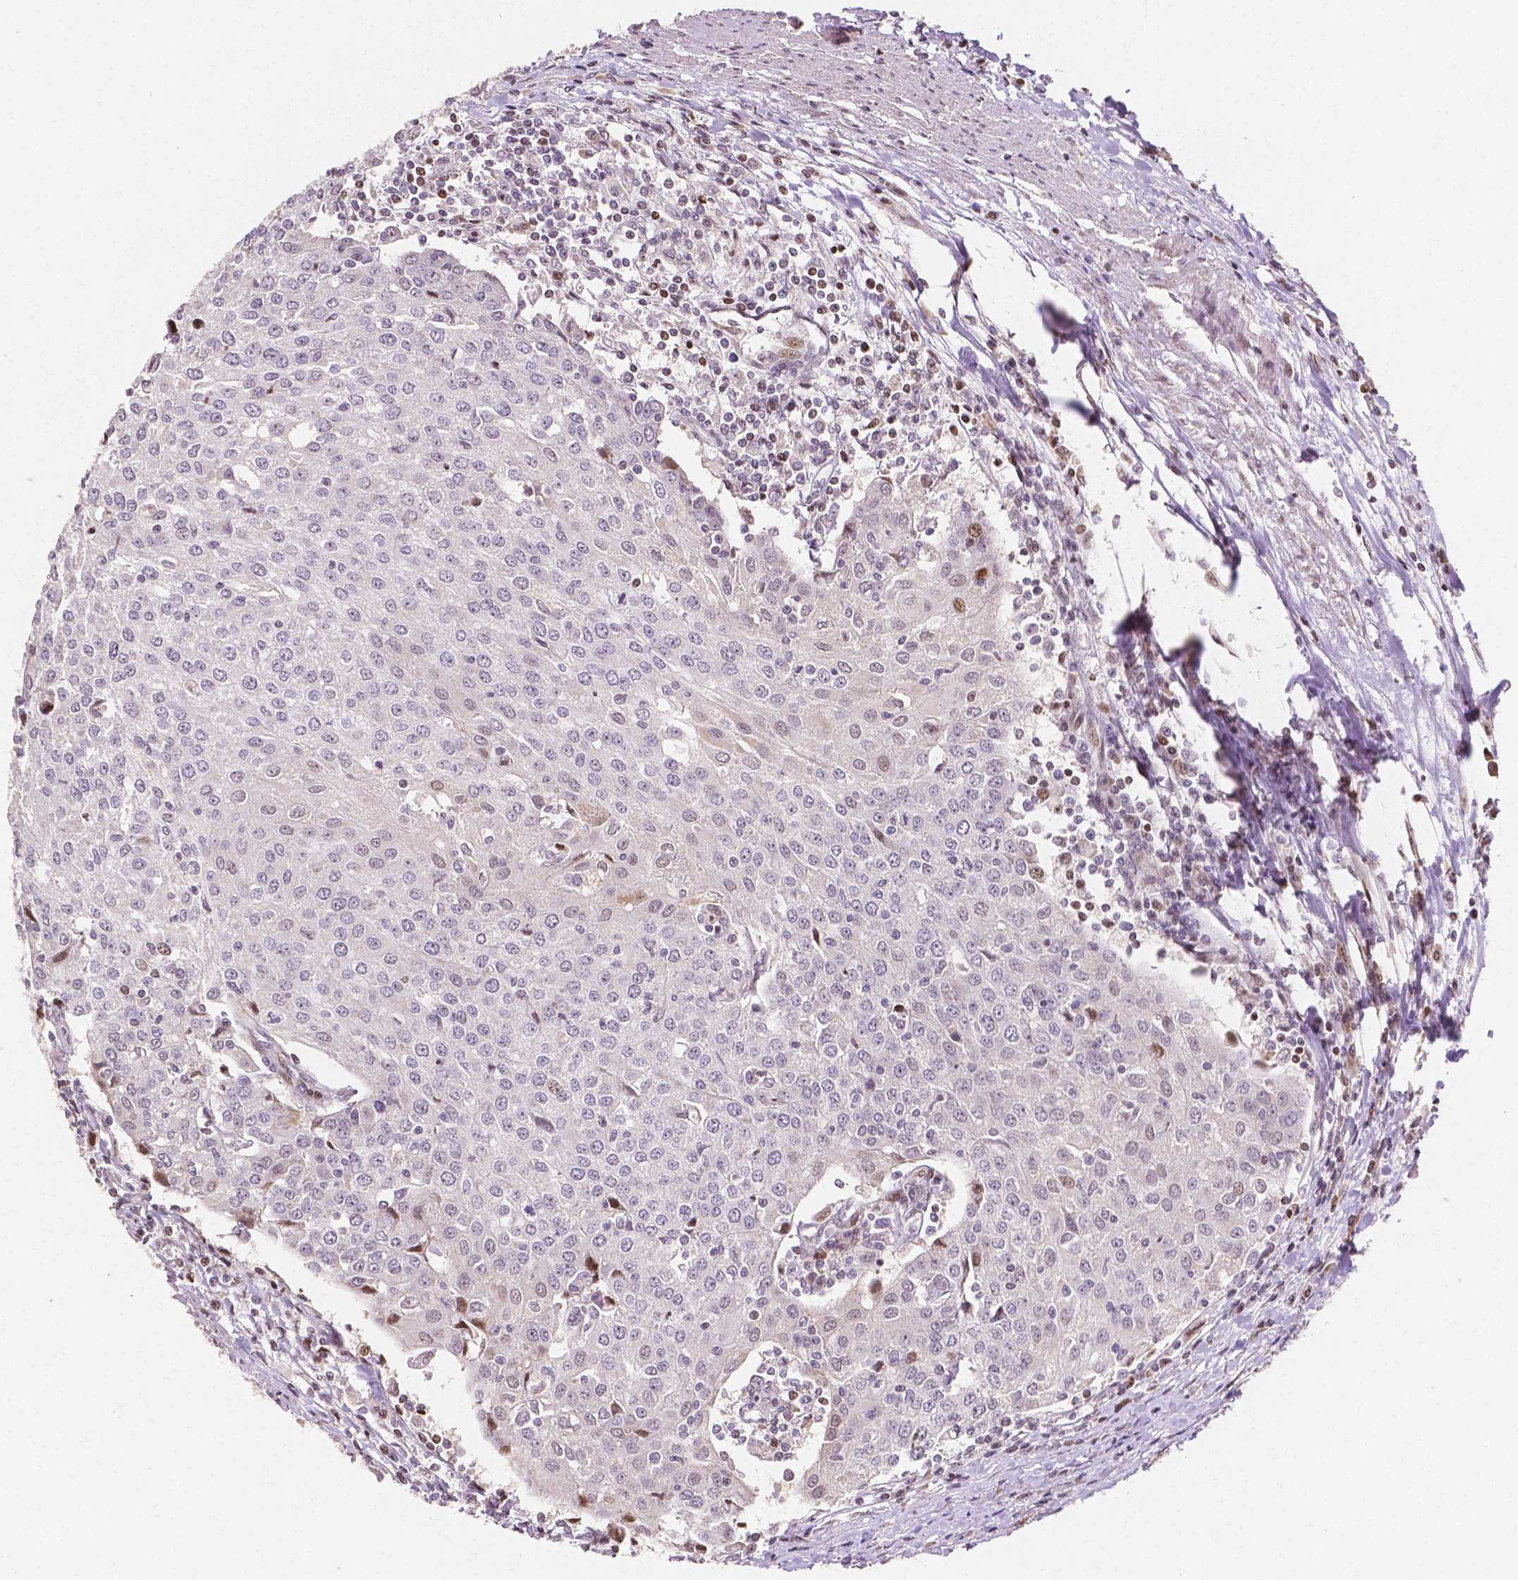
{"staining": {"intensity": "negative", "quantity": "none", "location": "none"}, "tissue": "urothelial cancer", "cell_type": "Tumor cells", "image_type": "cancer", "snomed": [{"axis": "morphology", "description": "Urothelial carcinoma, High grade"}, {"axis": "topography", "description": "Urinary bladder"}], "caption": "Immunohistochemistry (IHC) of human urothelial carcinoma (high-grade) displays no staining in tumor cells. The staining is performed using DAB (3,3'-diaminobenzidine) brown chromogen with nuclei counter-stained in using hematoxylin.", "gene": "PTPN18", "patient": {"sex": "female", "age": 85}}